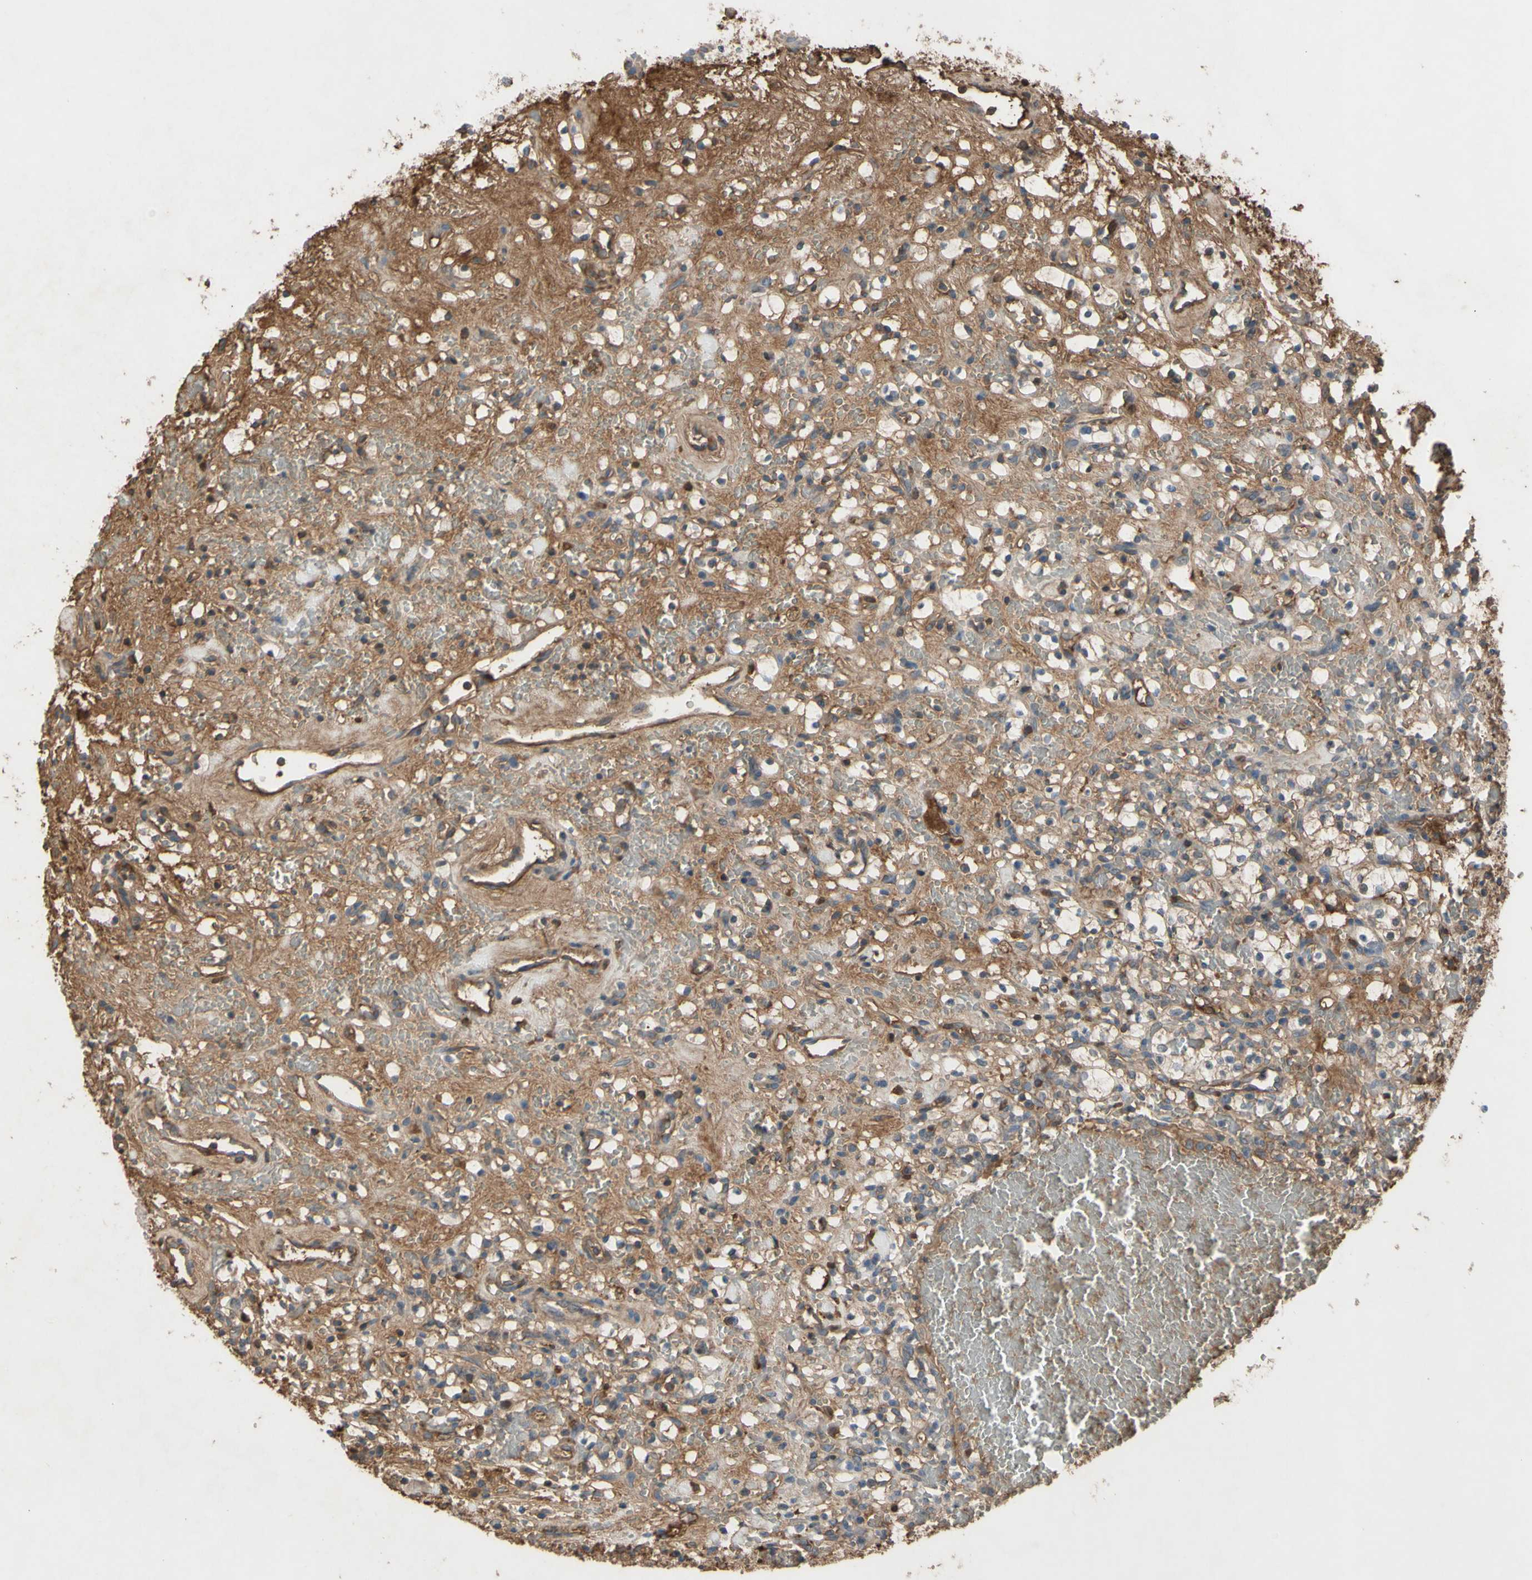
{"staining": {"intensity": "moderate", "quantity": ">75%", "location": "cytoplasmic/membranous"}, "tissue": "renal cancer", "cell_type": "Tumor cells", "image_type": "cancer", "snomed": [{"axis": "morphology", "description": "Adenocarcinoma, NOS"}, {"axis": "topography", "description": "Kidney"}], "caption": "A medium amount of moderate cytoplasmic/membranous positivity is seen in about >75% of tumor cells in renal adenocarcinoma tissue.", "gene": "TIMP2", "patient": {"sex": "female", "age": 60}}